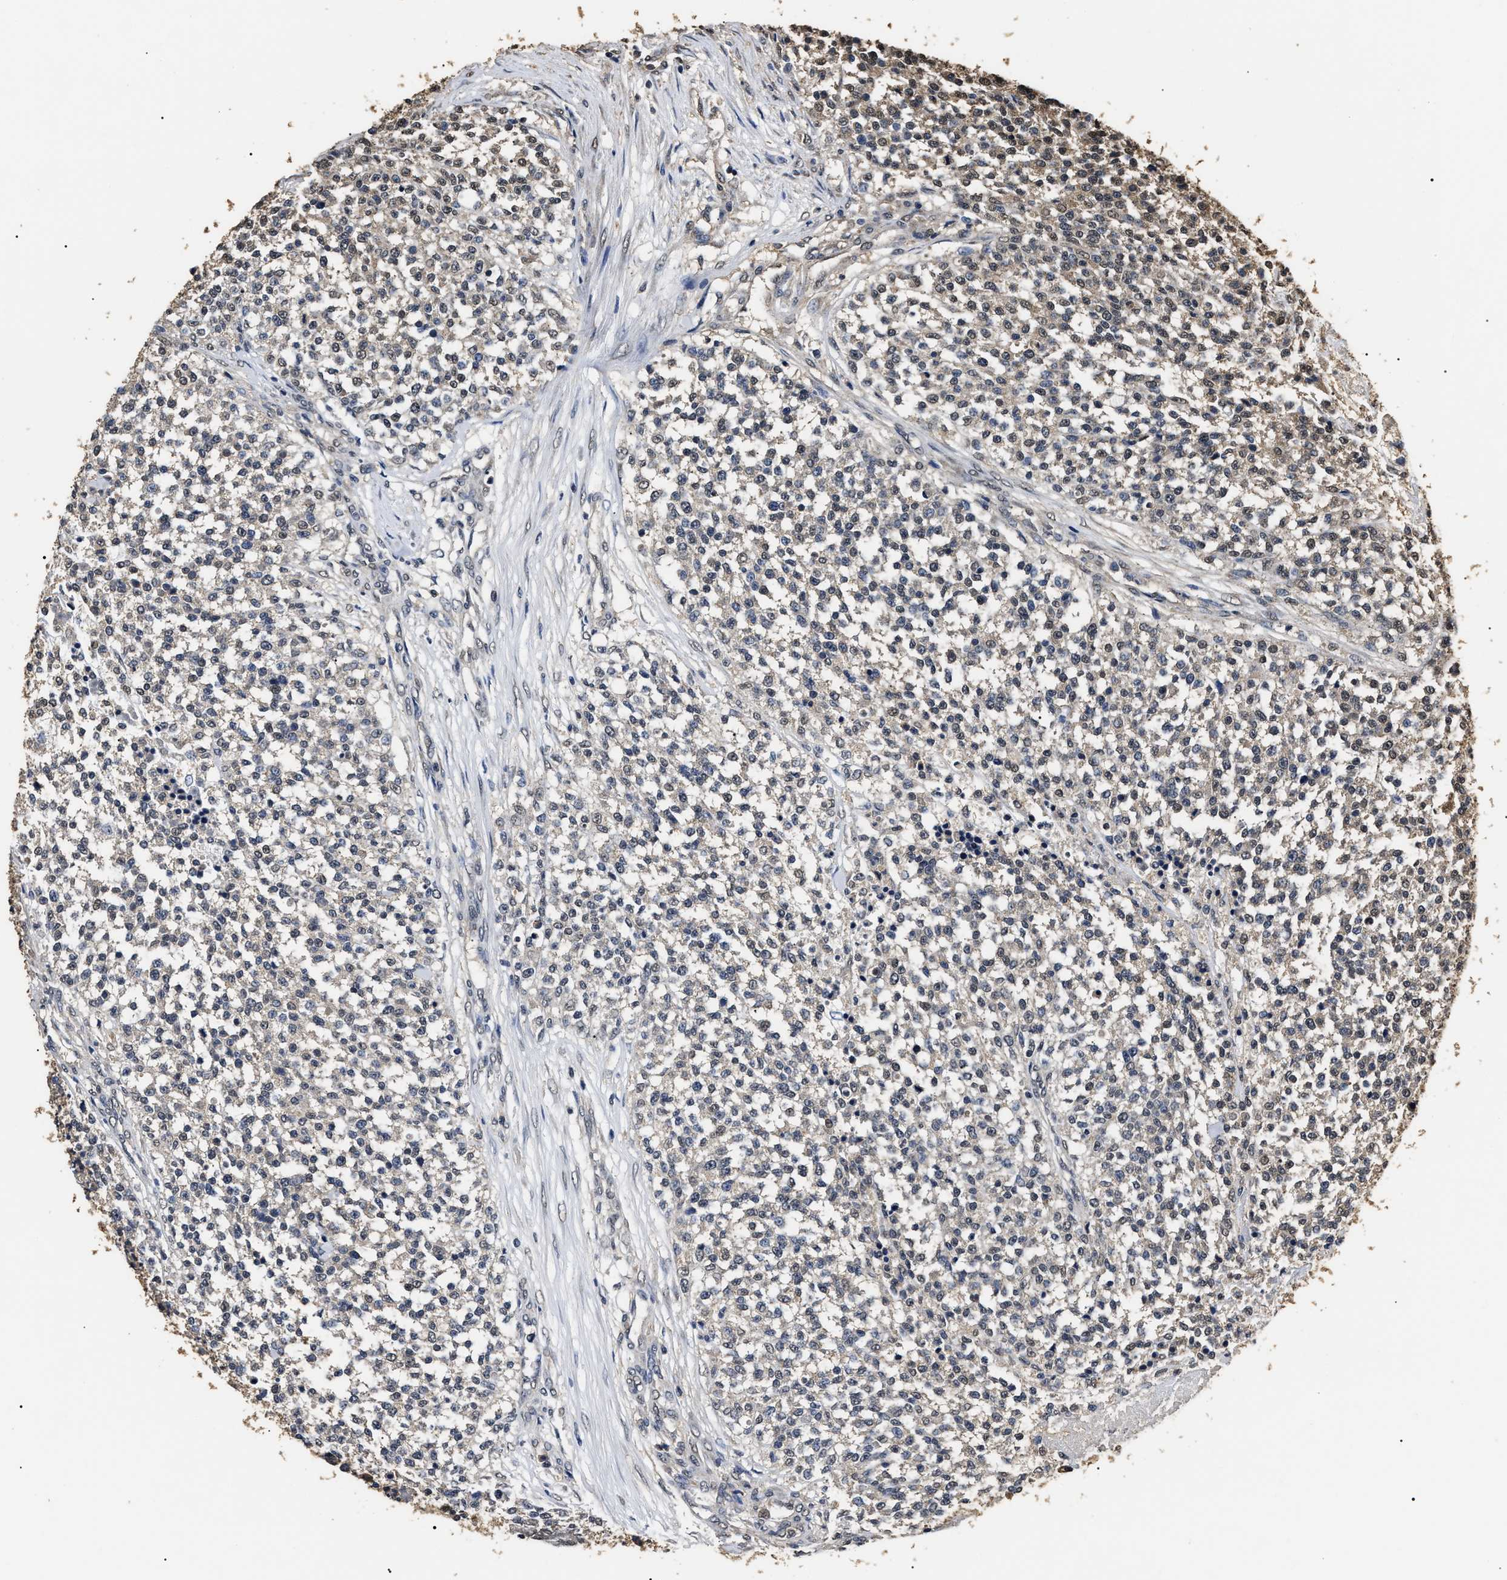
{"staining": {"intensity": "weak", "quantity": "<25%", "location": "nuclear"}, "tissue": "testis cancer", "cell_type": "Tumor cells", "image_type": "cancer", "snomed": [{"axis": "morphology", "description": "Seminoma, NOS"}, {"axis": "topography", "description": "Testis"}], "caption": "Histopathology image shows no significant protein expression in tumor cells of testis seminoma. (DAB immunohistochemistry with hematoxylin counter stain).", "gene": "PSMD8", "patient": {"sex": "male", "age": 59}}